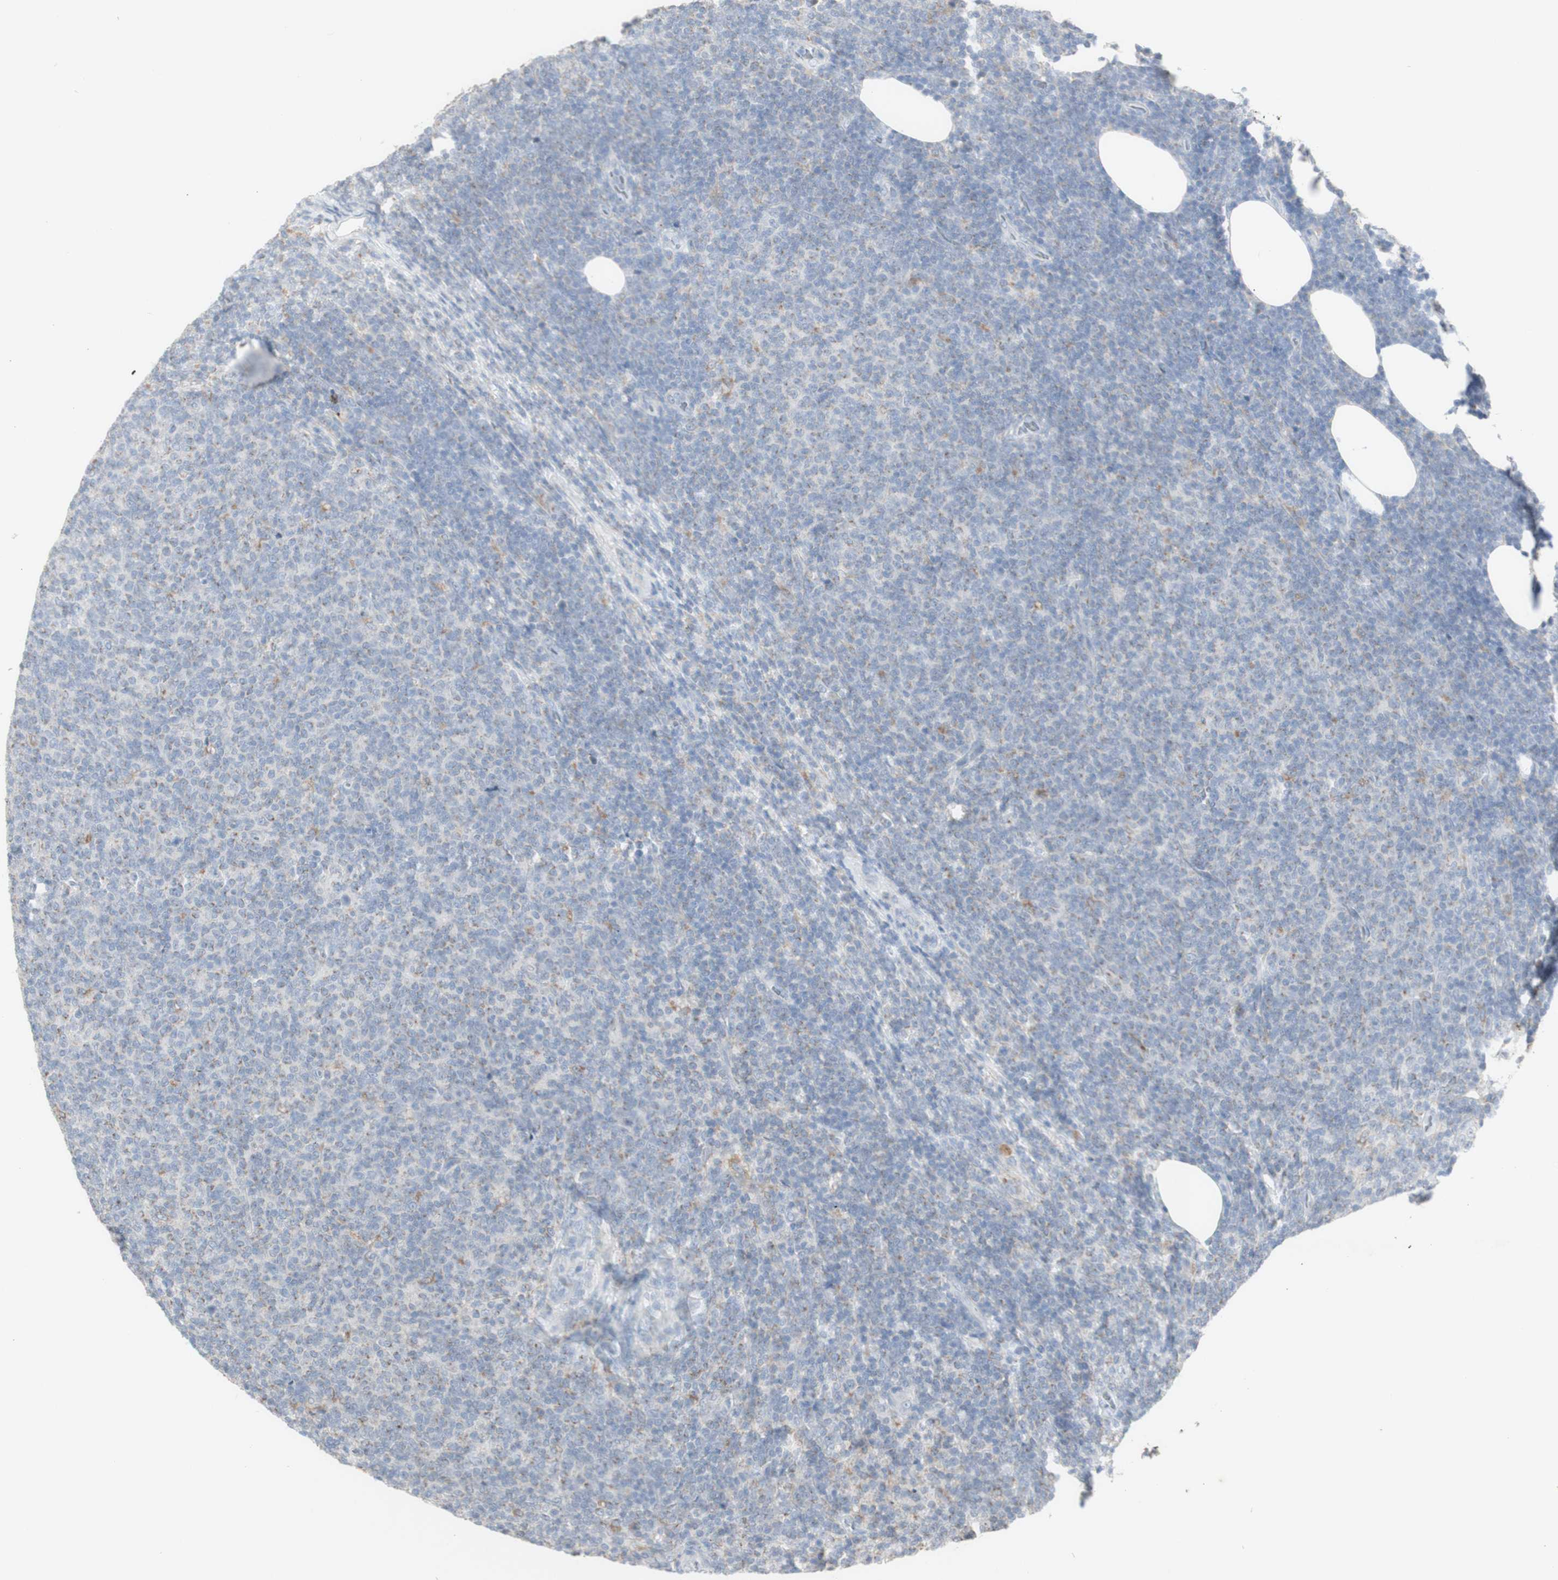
{"staining": {"intensity": "negative", "quantity": "none", "location": "none"}, "tissue": "lymphoma", "cell_type": "Tumor cells", "image_type": "cancer", "snomed": [{"axis": "morphology", "description": "Malignant lymphoma, non-Hodgkin's type, Low grade"}, {"axis": "topography", "description": "Lymph node"}], "caption": "IHC of human lymphoma exhibits no positivity in tumor cells.", "gene": "ATP6V1B1", "patient": {"sex": "male", "age": 66}}